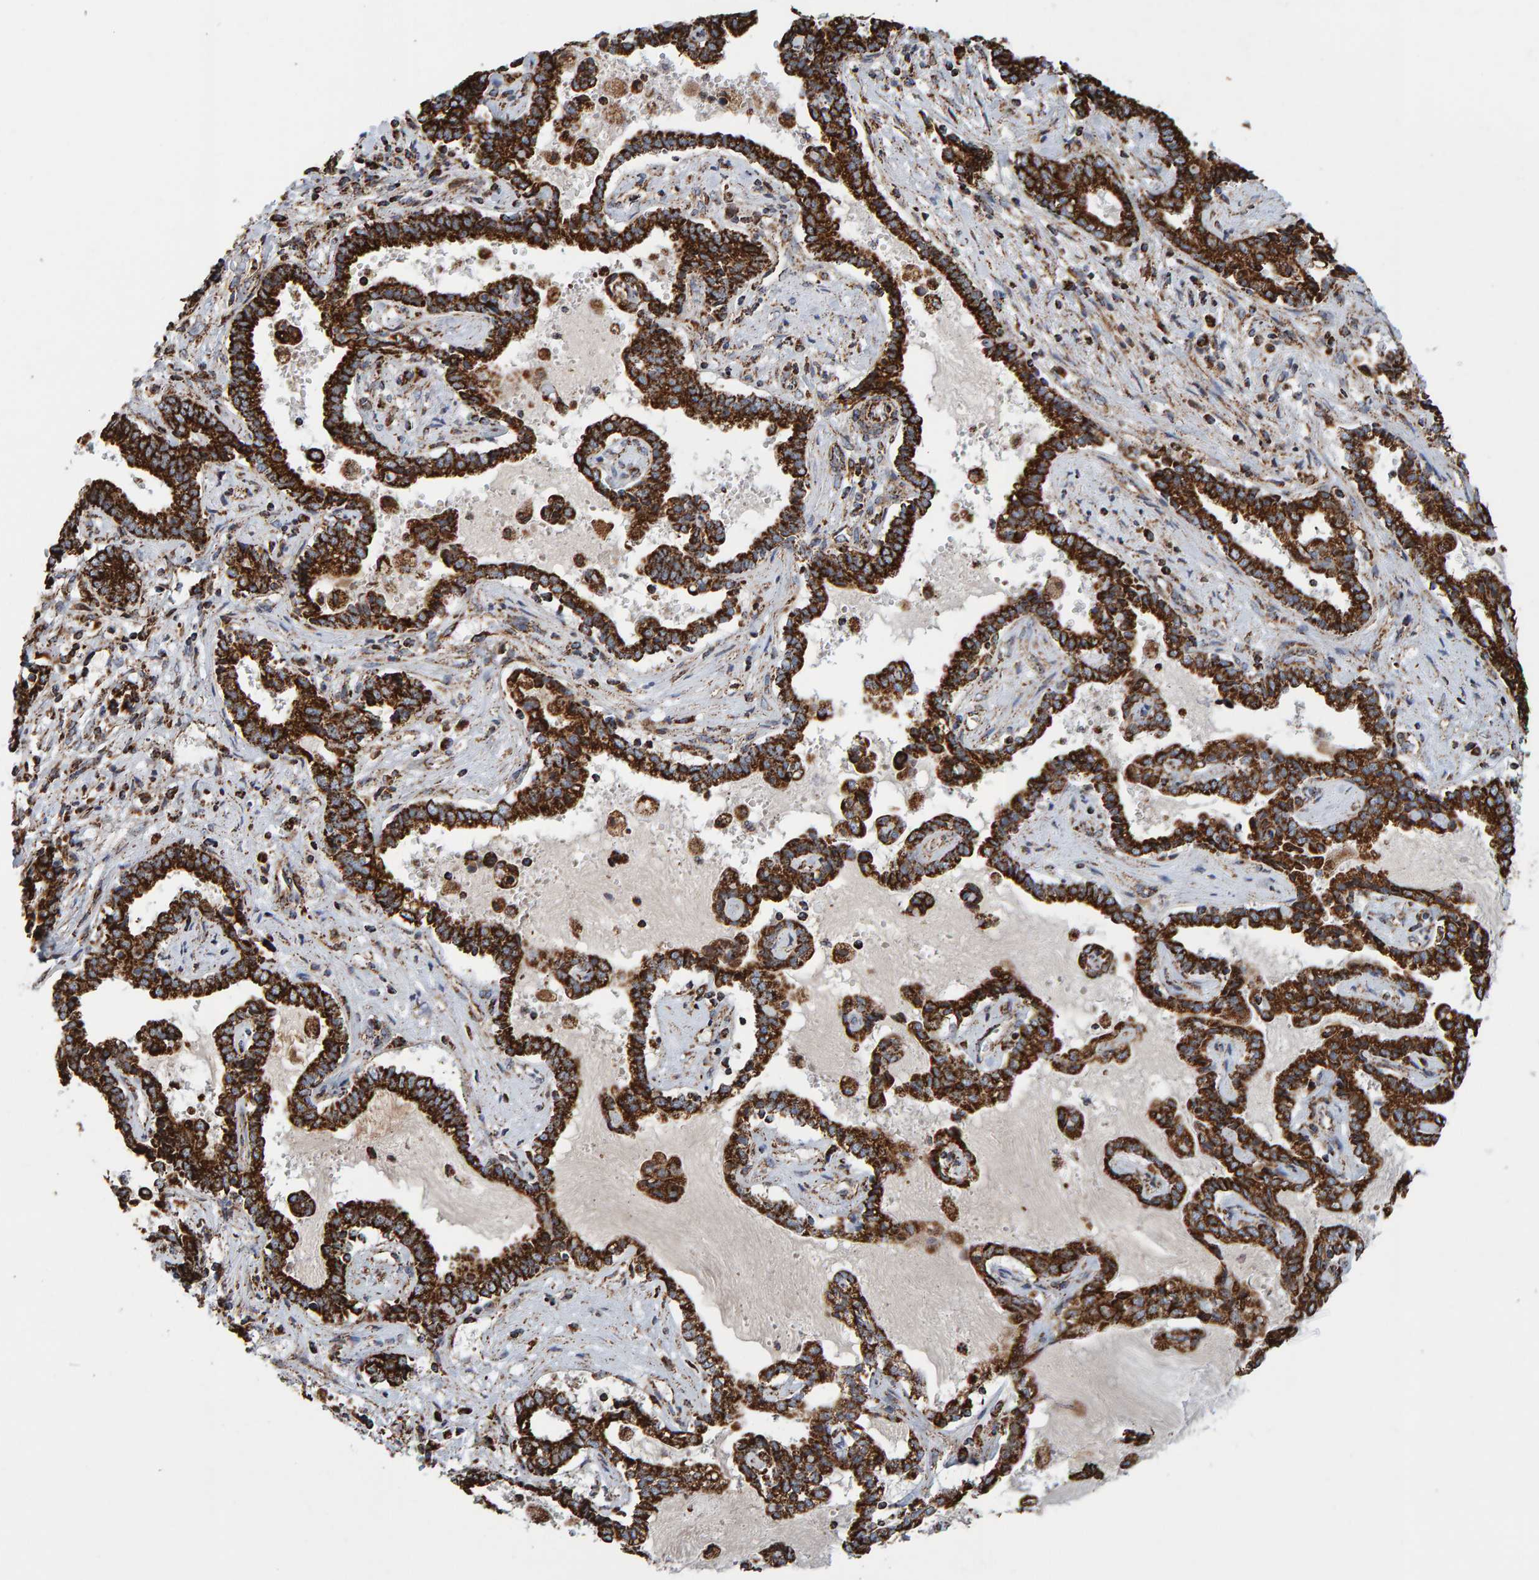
{"staining": {"intensity": "strong", "quantity": ">75%", "location": "cytoplasmic/membranous"}, "tissue": "liver cancer", "cell_type": "Tumor cells", "image_type": "cancer", "snomed": [{"axis": "morphology", "description": "Cholangiocarcinoma"}, {"axis": "topography", "description": "Liver"}], "caption": "Approximately >75% of tumor cells in human liver cholangiocarcinoma reveal strong cytoplasmic/membranous protein staining as visualized by brown immunohistochemical staining.", "gene": "MRPL45", "patient": {"sex": "male", "age": 57}}